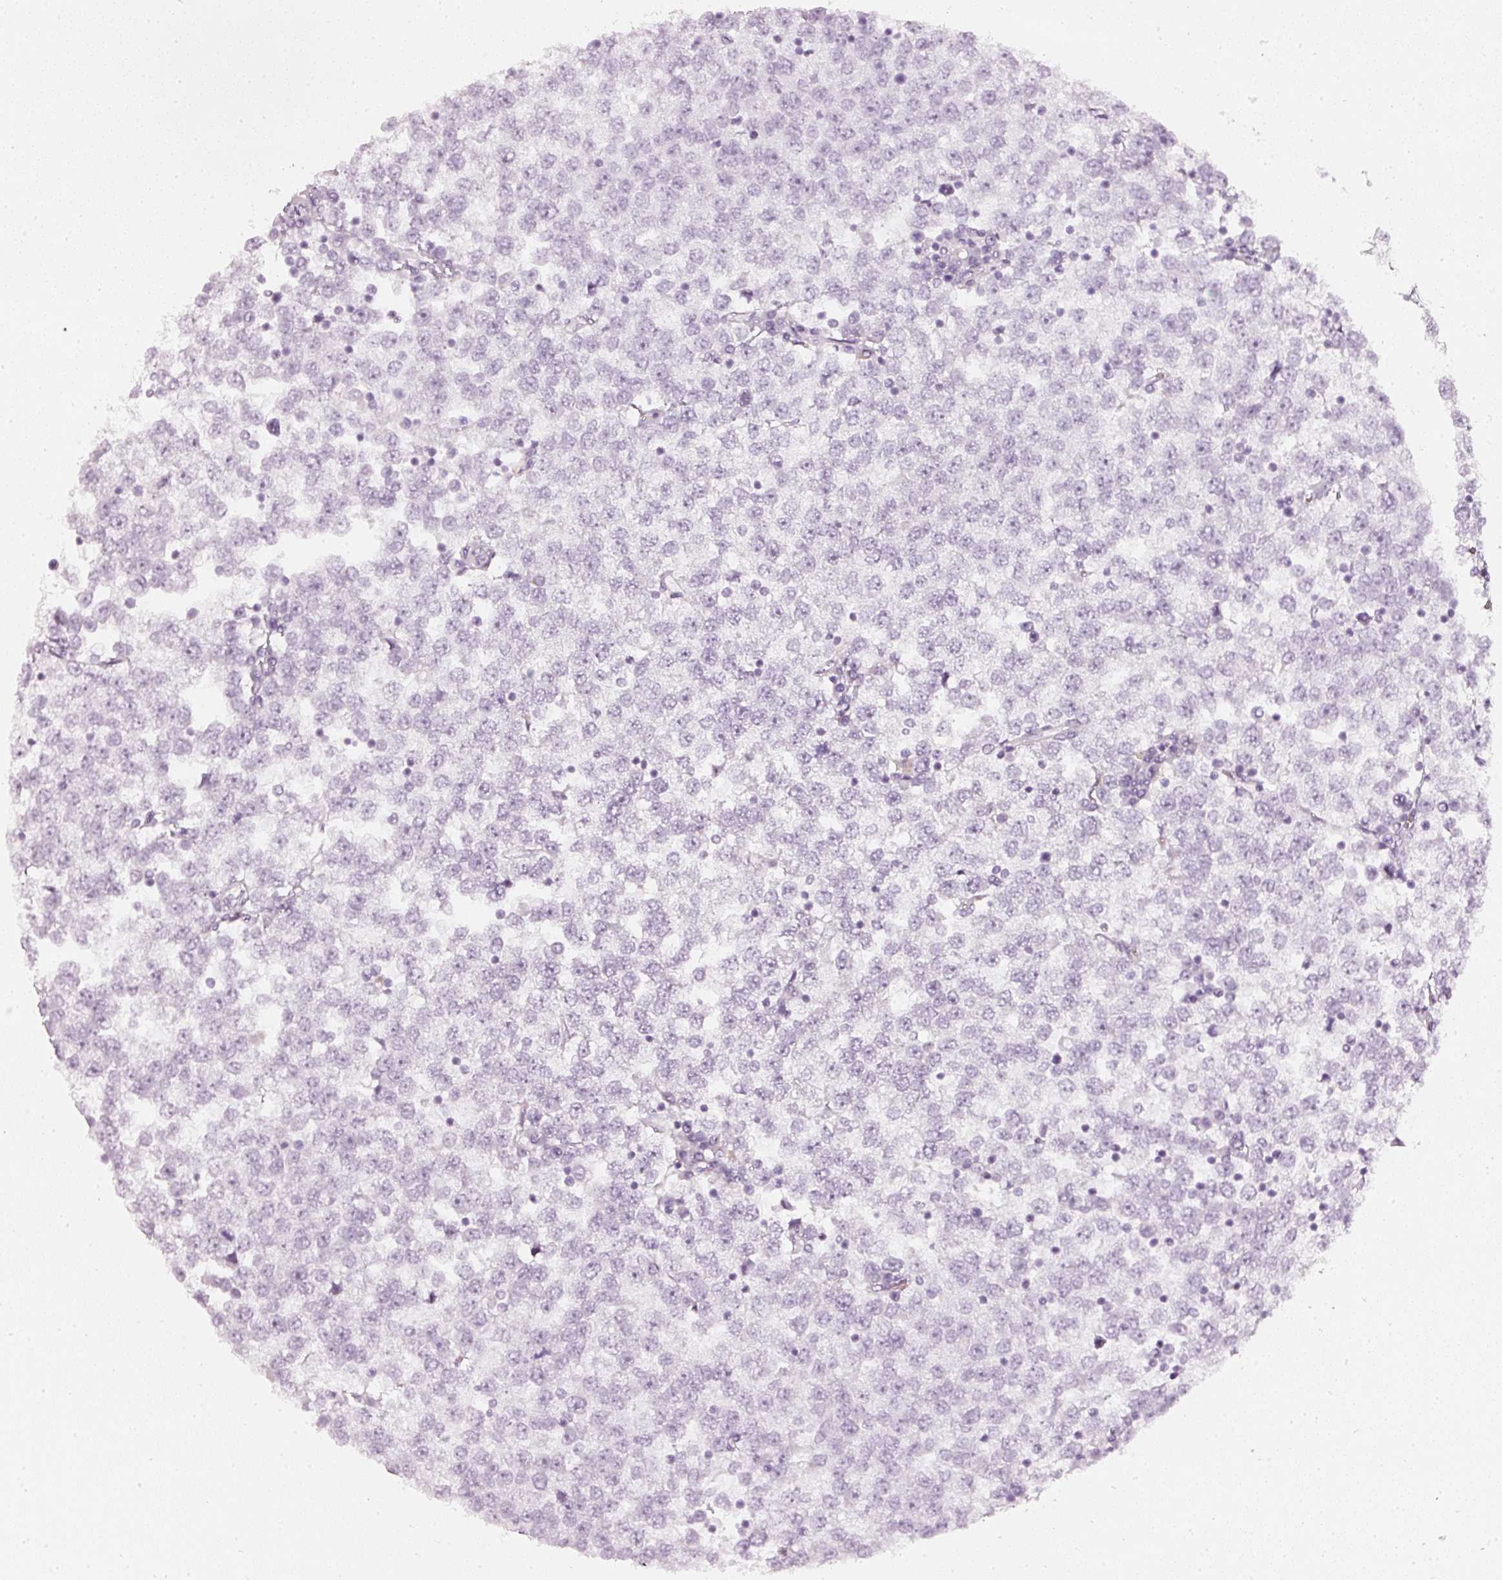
{"staining": {"intensity": "negative", "quantity": "none", "location": "none"}, "tissue": "testis cancer", "cell_type": "Tumor cells", "image_type": "cancer", "snomed": [{"axis": "morphology", "description": "Seminoma, NOS"}, {"axis": "topography", "description": "Testis"}], "caption": "DAB (3,3'-diaminobenzidine) immunohistochemical staining of human testis cancer displays no significant expression in tumor cells. (DAB immunohistochemistry, high magnification).", "gene": "CNP", "patient": {"sex": "male", "age": 65}}